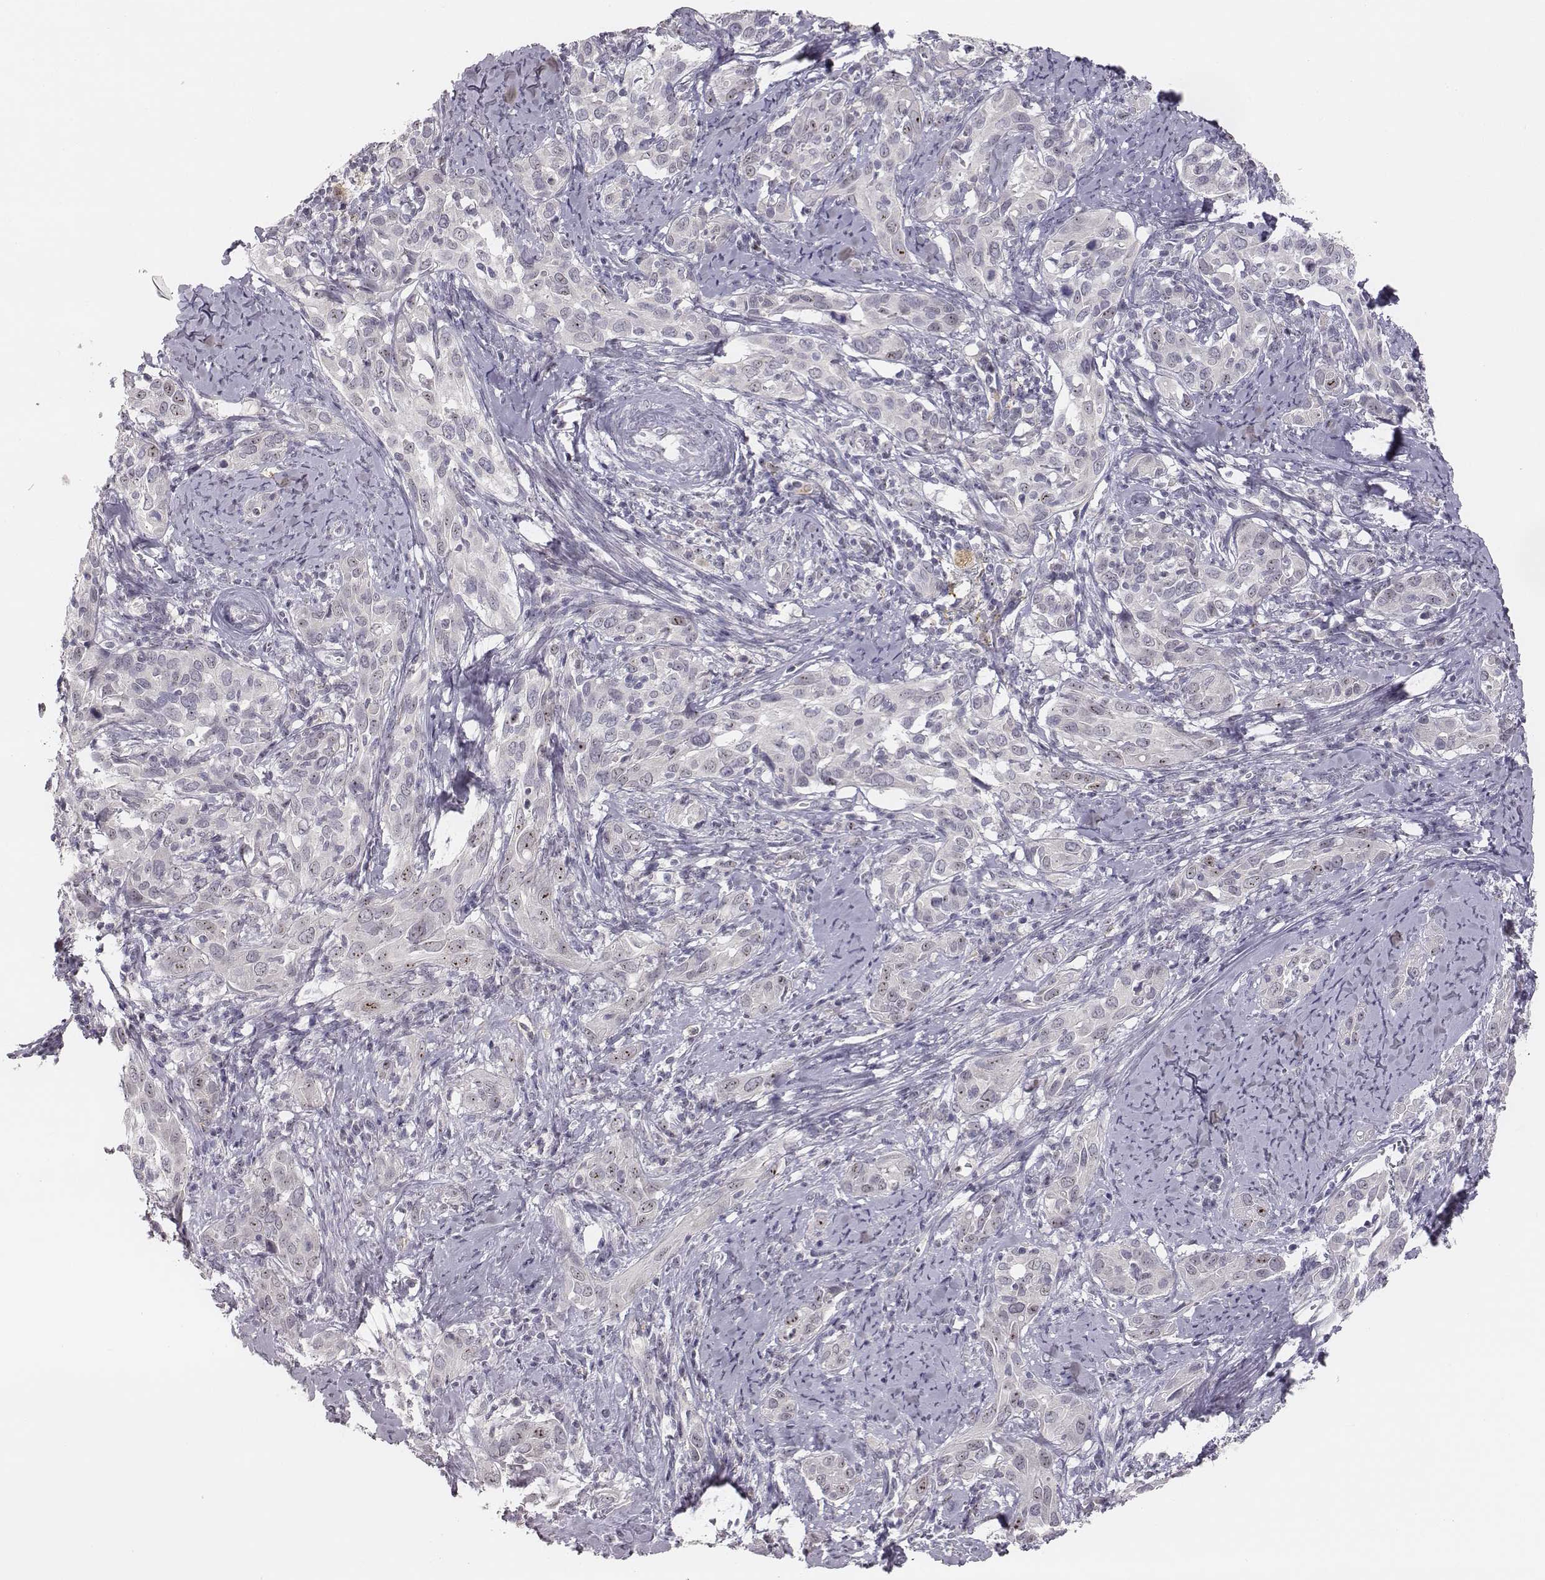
{"staining": {"intensity": "strong", "quantity": "<25%", "location": "nuclear"}, "tissue": "cervical cancer", "cell_type": "Tumor cells", "image_type": "cancer", "snomed": [{"axis": "morphology", "description": "Squamous cell carcinoma, NOS"}, {"axis": "topography", "description": "Cervix"}], "caption": "This image shows immunohistochemistry (IHC) staining of cervical squamous cell carcinoma, with medium strong nuclear expression in about <25% of tumor cells.", "gene": "NIFK", "patient": {"sex": "female", "age": 51}}